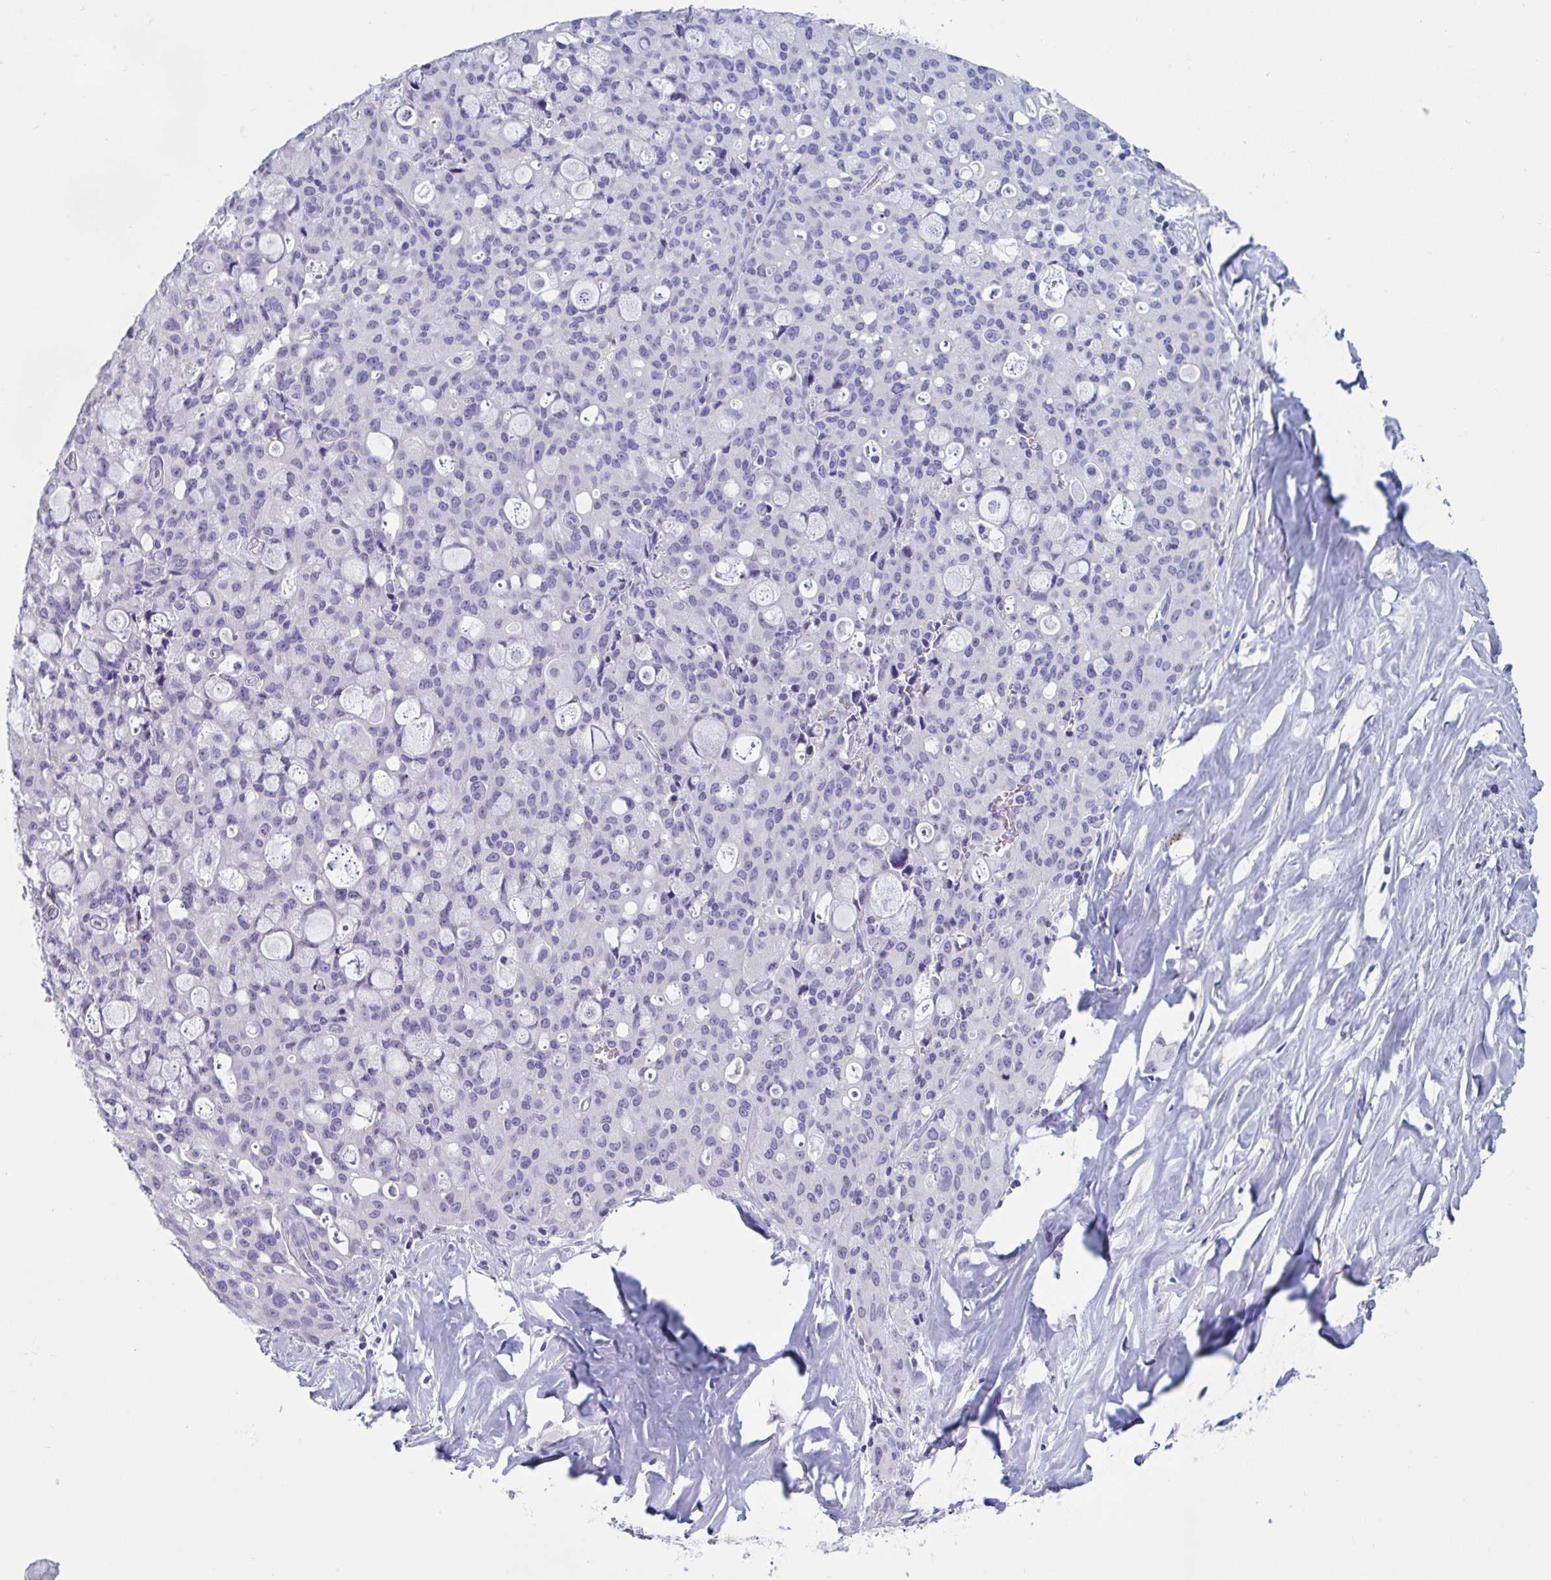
{"staining": {"intensity": "negative", "quantity": "none", "location": "none"}, "tissue": "lung cancer", "cell_type": "Tumor cells", "image_type": "cancer", "snomed": [{"axis": "morphology", "description": "Adenocarcinoma, NOS"}, {"axis": "topography", "description": "Lung"}], "caption": "Immunohistochemistry histopathology image of neoplastic tissue: lung cancer (adenocarcinoma) stained with DAB exhibits no significant protein positivity in tumor cells.", "gene": "NDUFC2", "patient": {"sex": "female", "age": 44}}